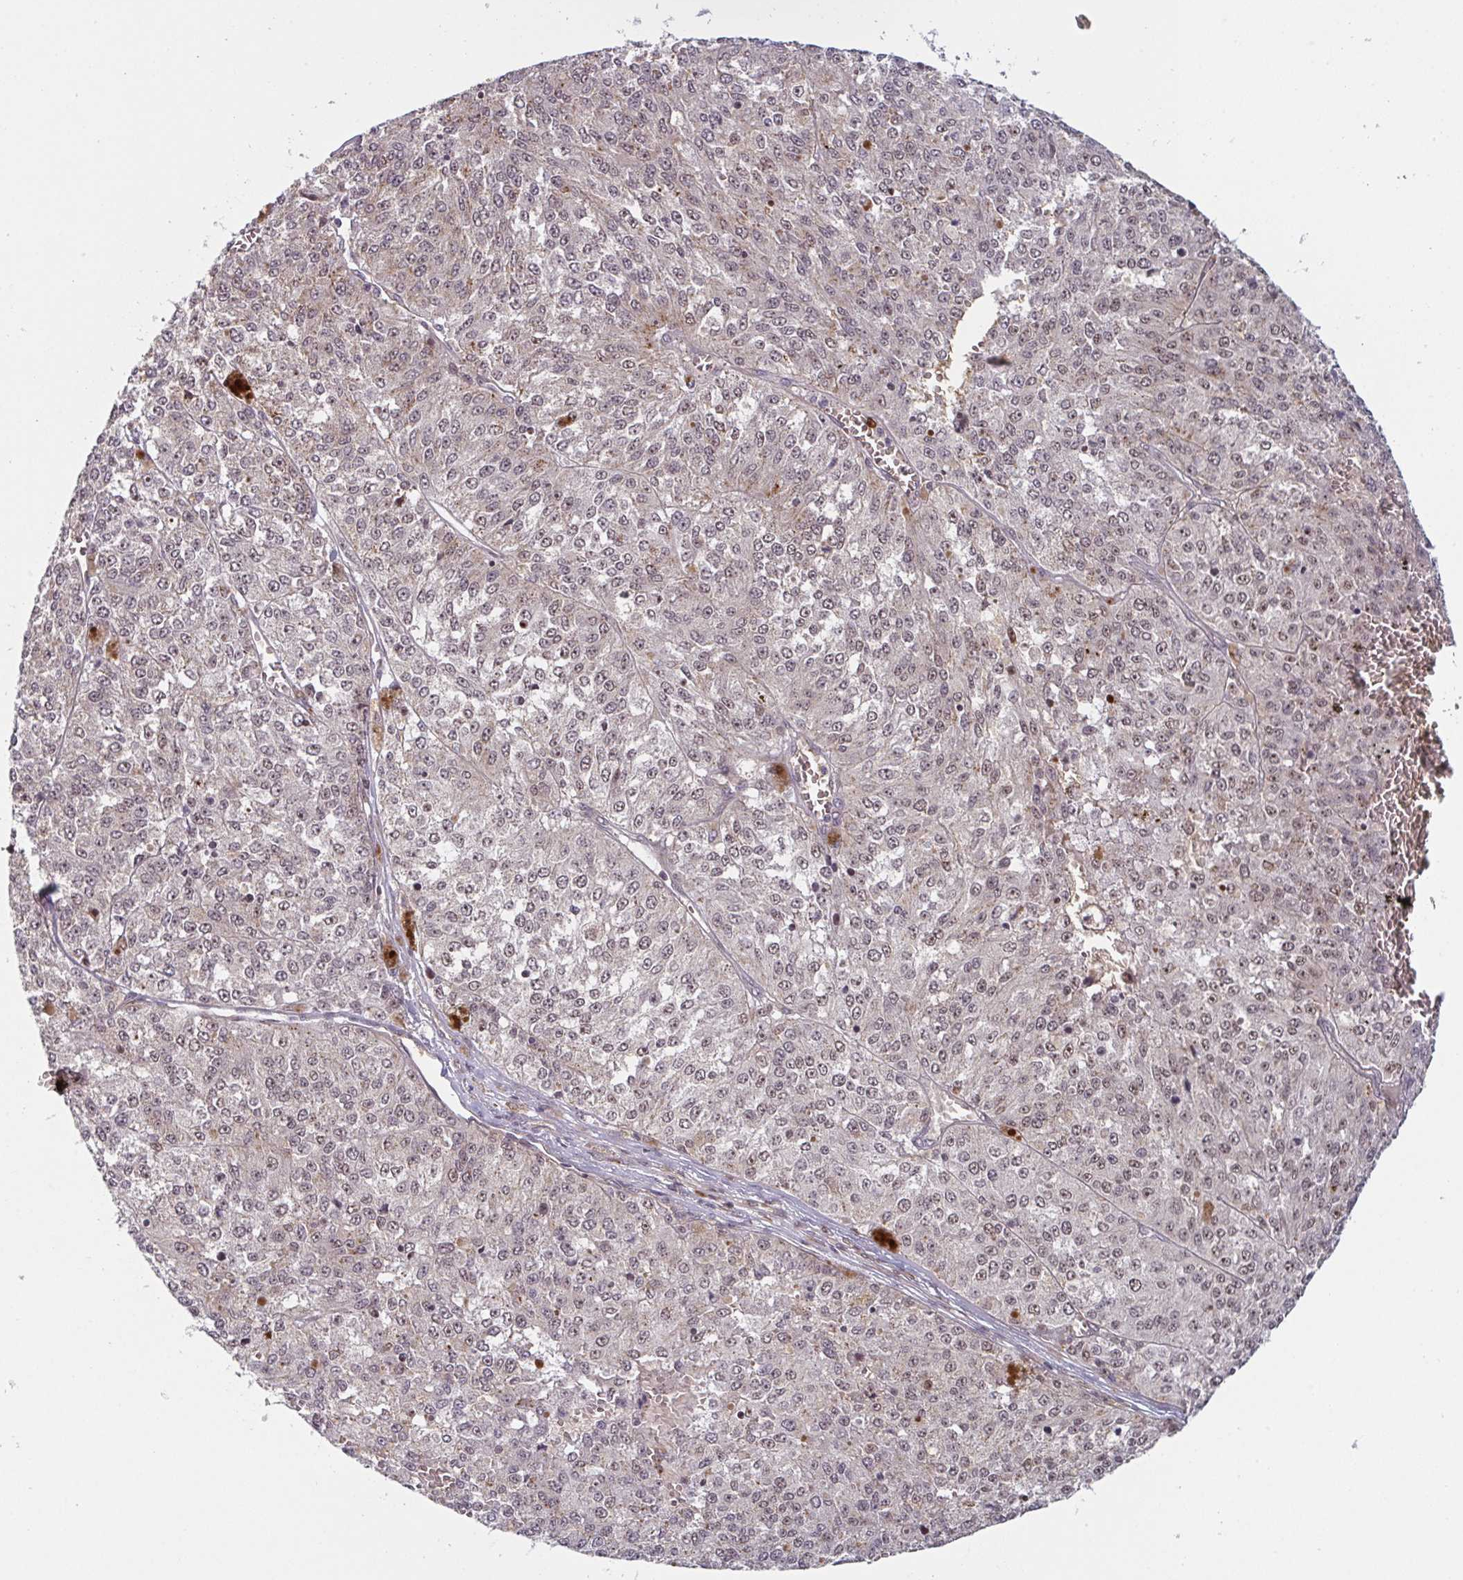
{"staining": {"intensity": "moderate", "quantity": "25%-75%", "location": "nuclear"}, "tissue": "melanoma", "cell_type": "Tumor cells", "image_type": "cancer", "snomed": [{"axis": "morphology", "description": "Malignant melanoma, Metastatic site"}, {"axis": "topography", "description": "Lymph node"}], "caption": "Immunohistochemical staining of human malignant melanoma (metastatic site) reveals moderate nuclear protein expression in approximately 25%-75% of tumor cells.", "gene": "NLRP13", "patient": {"sex": "female", "age": 64}}